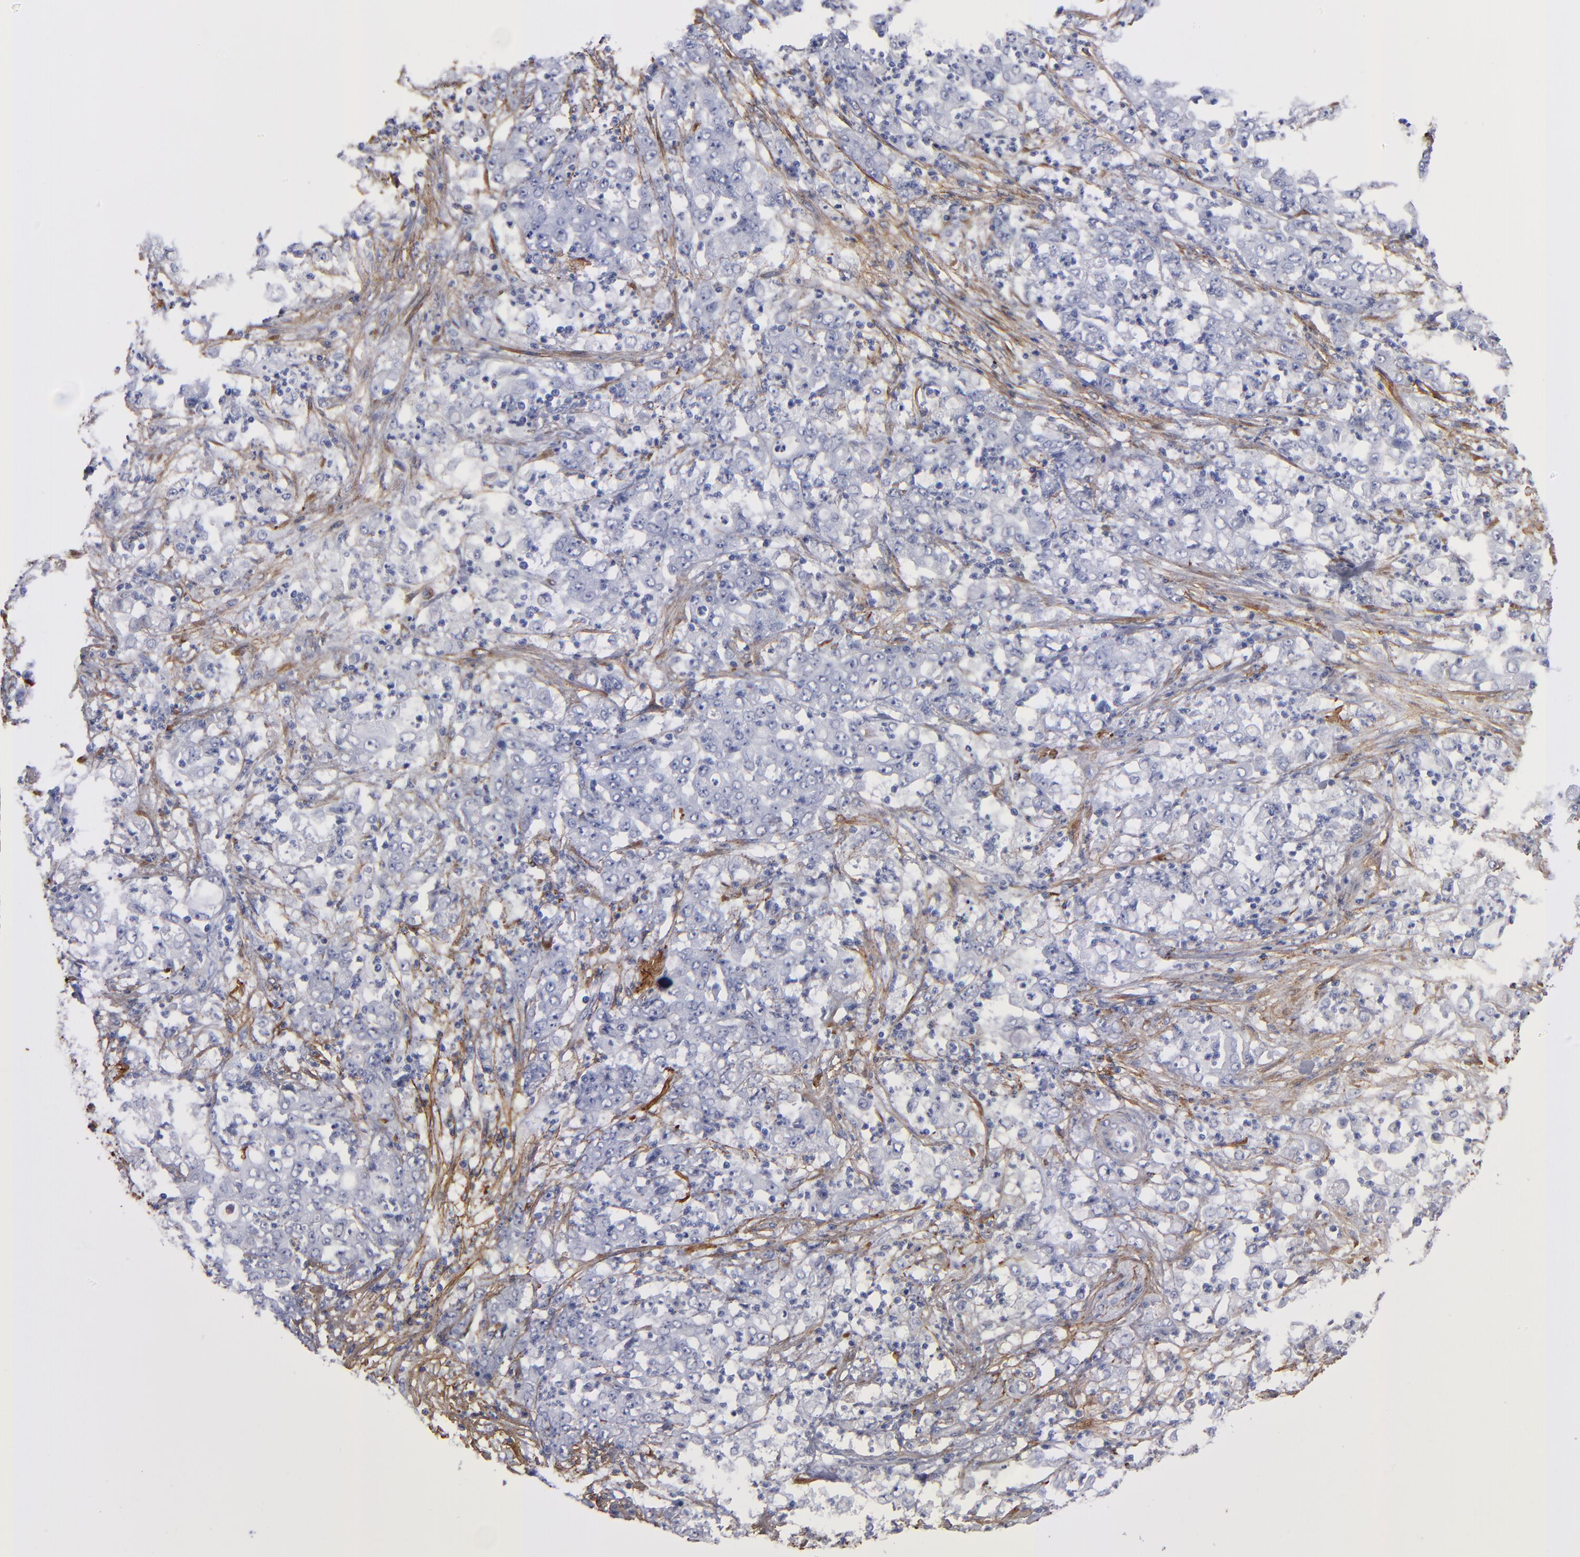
{"staining": {"intensity": "negative", "quantity": "none", "location": "none"}, "tissue": "stomach cancer", "cell_type": "Tumor cells", "image_type": "cancer", "snomed": [{"axis": "morphology", "description": "Adenocarcinoma, NOS"}, {"axis": "topography", "description": "Stomach, lower"}], "caption": "Immunohistochemical staining of human adenocarcinoma (stomach) reveals no significant expression in tumor cells.", "gene": "EMILIN1", "patient": {"sex": "female", "age": 71}}